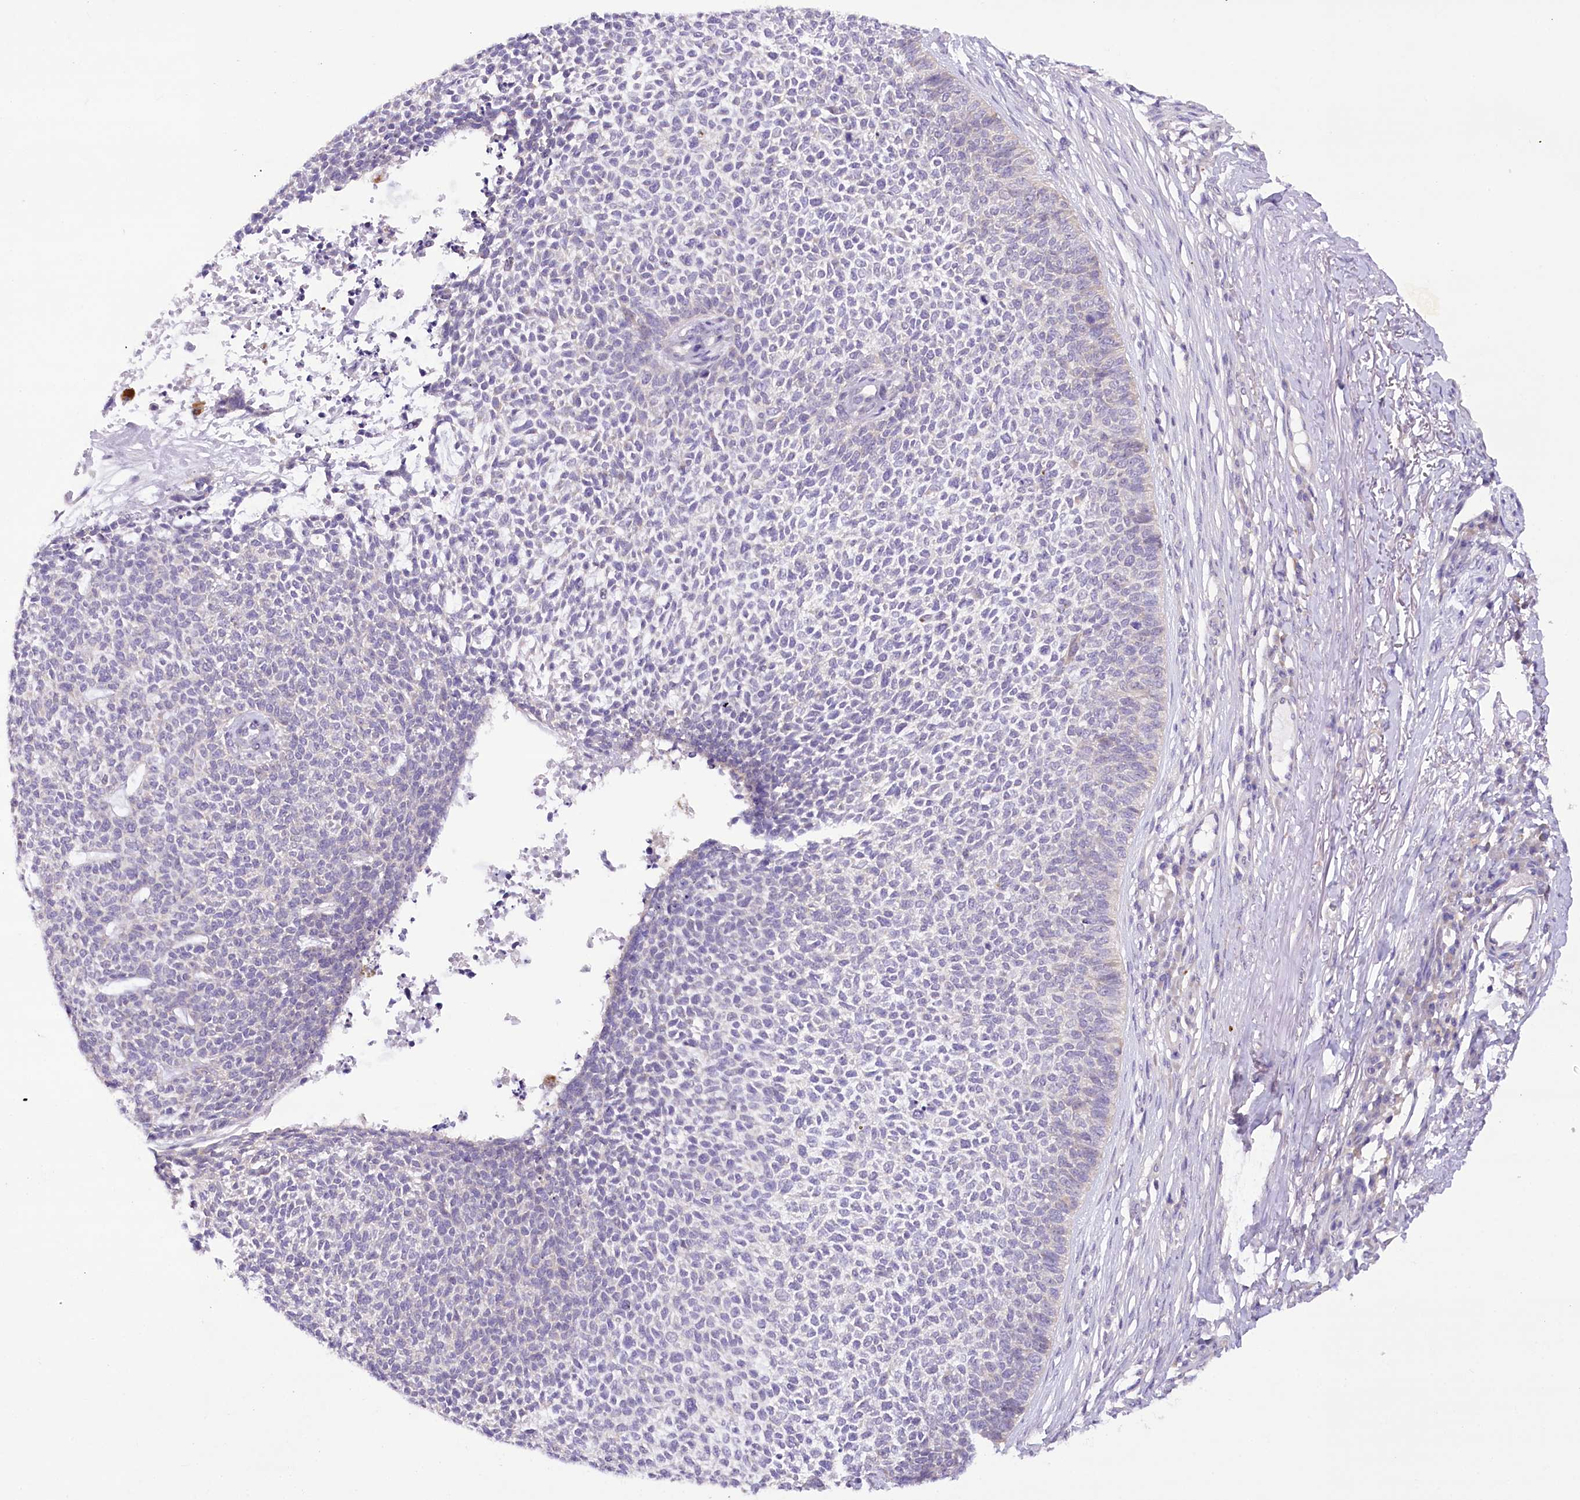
{"staining": {"intensity": "negative", "quantity": "none", "location": "none"}, "tissue": "skin cancer", "cell_type": "Tumor cells", "image_type": "cancer", "snomed": [{"axis": "morphology", "description": "Basal cell carcinoma"}, {"axis": "topography", "description": "Skin"}], "caption": "Tumor cells are negative for brown protein staining in skin cancer (basal cell carcinoma).", "gene": "DCUN1D1", "patient": {"sex": "female", "age": 84}}